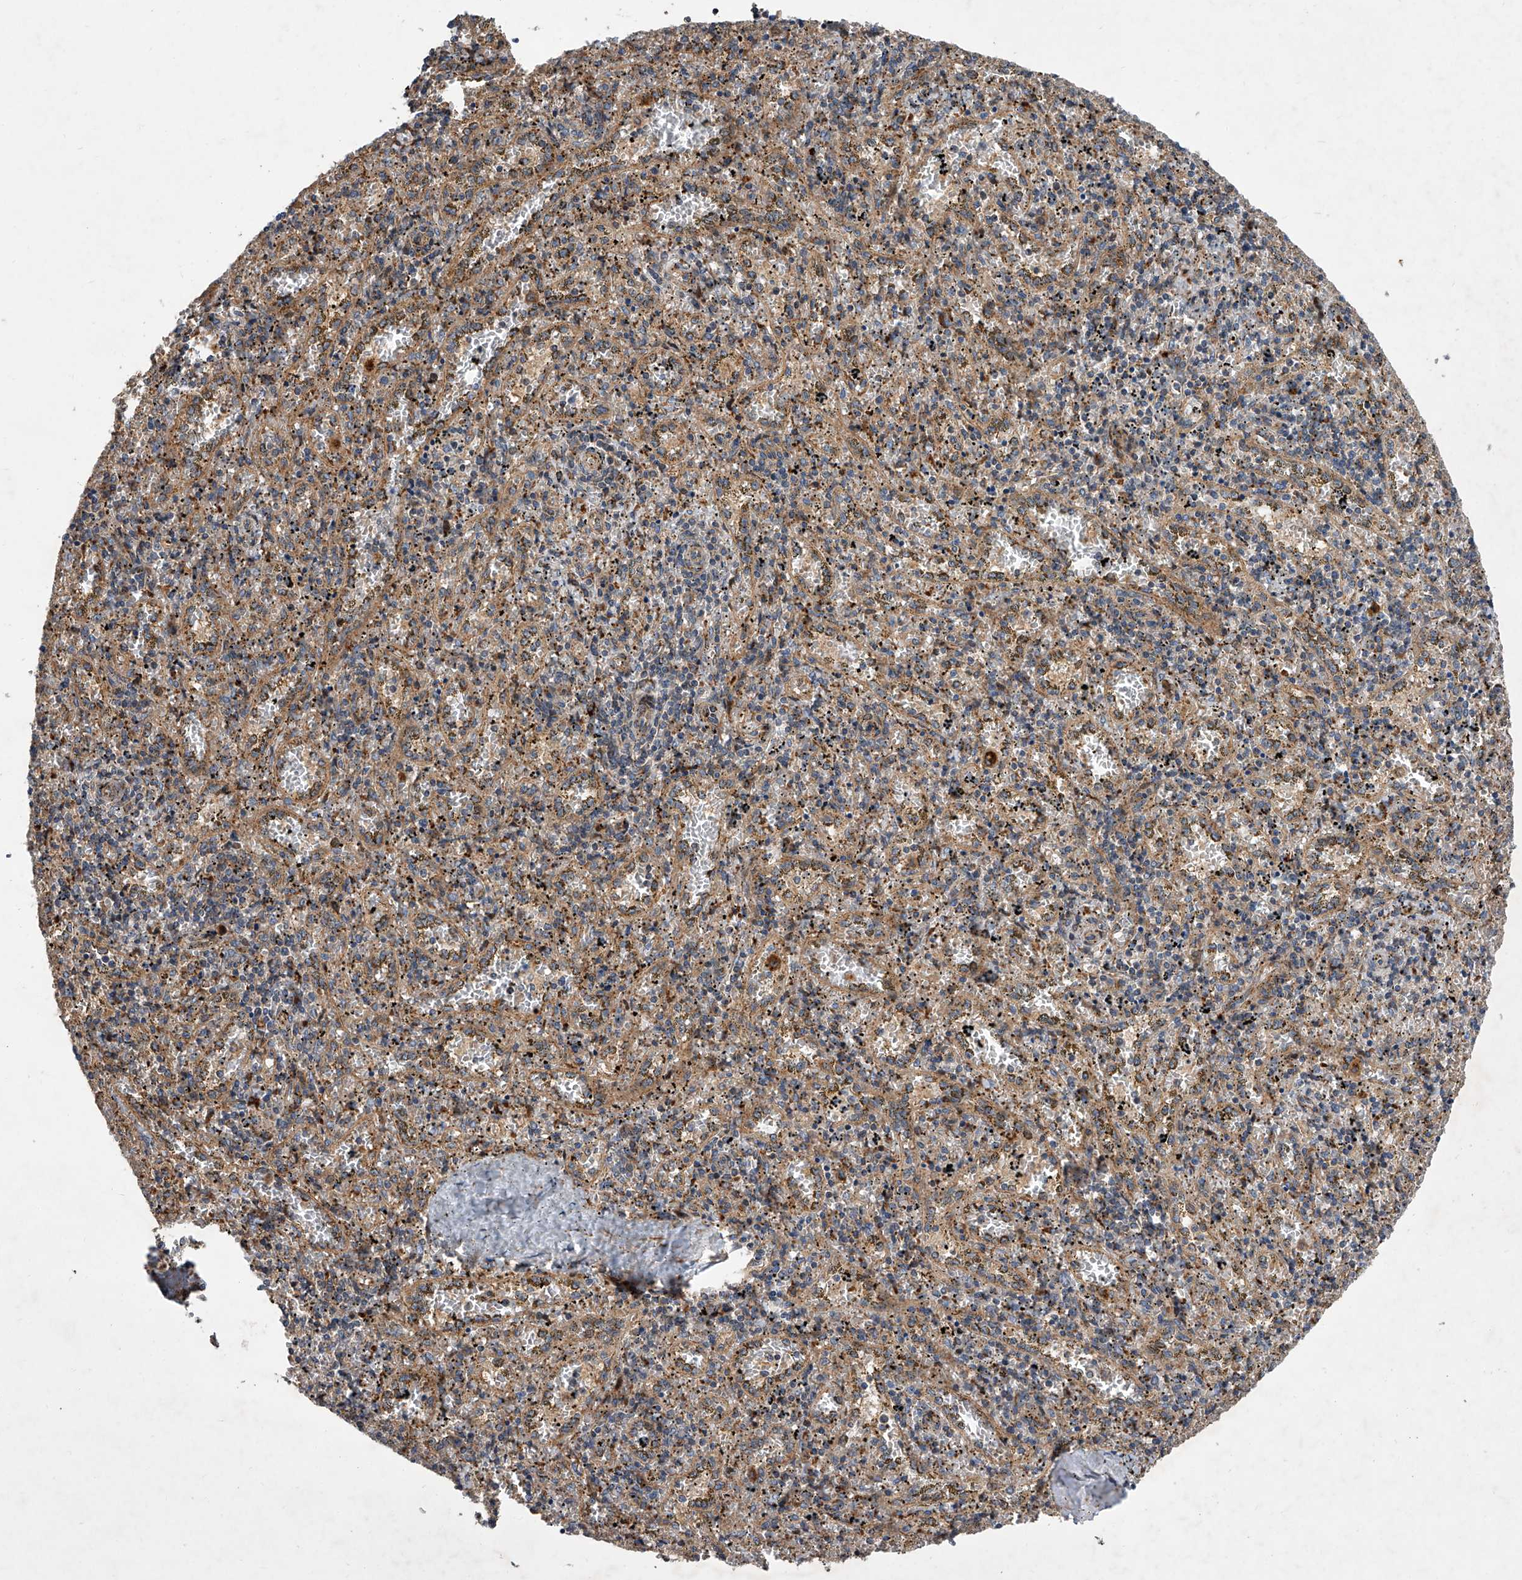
{"staining": {"intensity": "moderate", "quantity": "<25%", "location": "cytoplasmic/membranous"}, "tissue": "spleen", "cell_type": "Cells in red pulp", "image_type": "normal", "snomed": [{"axis": "morphology", "description": "Normal tissue, NOS"}, {"axis": "topography", "description": "Spleen"}], "caption": "The immunohistochemical stain shows moderate cytoplasmic/membranous positivity in cells in red pulp of benign spleen. The protein is shown in brown color, while the nuclei are stained blue.", "gene": "USP47", "patient": {"sex": "male", "age": 11}}